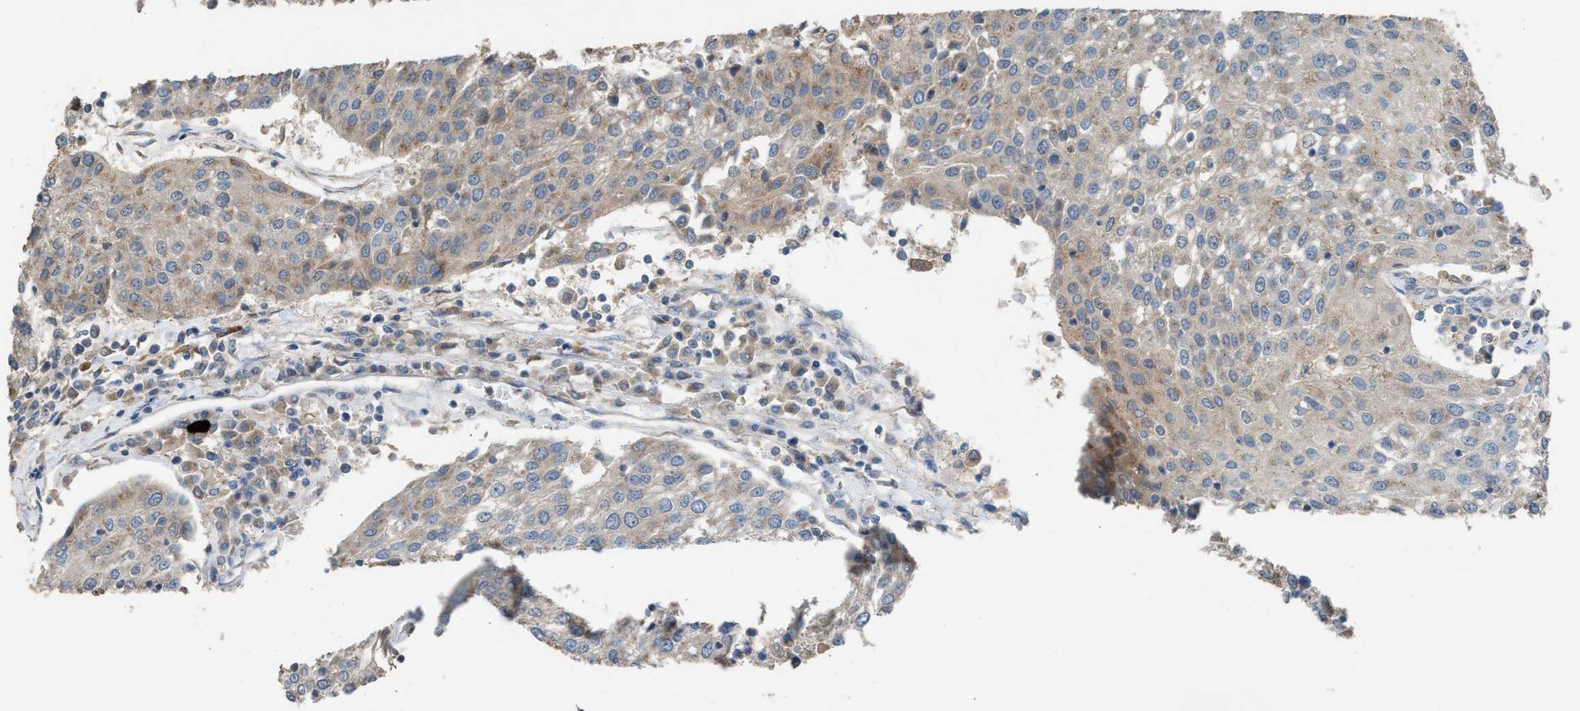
{"staining": {"intensity": "weak", "quantity": "25%-75%", "location": "cytoplasmic/membranous"}, "tissue": "urothelial cancer", "cell_type": "Tumor cells", "image_type": "cancer", "snomed": [{"axis": "morphology", "description": "Urothelial carcinoma, High grade"}, {"axis": "topography", "description": "Urinary bladder"}], "caption": "Urothelial cancer stained for a protein shows weak cytoplasmic/membranous positivity in tumor cells. The protein is shown in brown color, while the nuclei are stained blue.", "gene": "TPK1", "patient": {"sex": "female", "age": 85}}